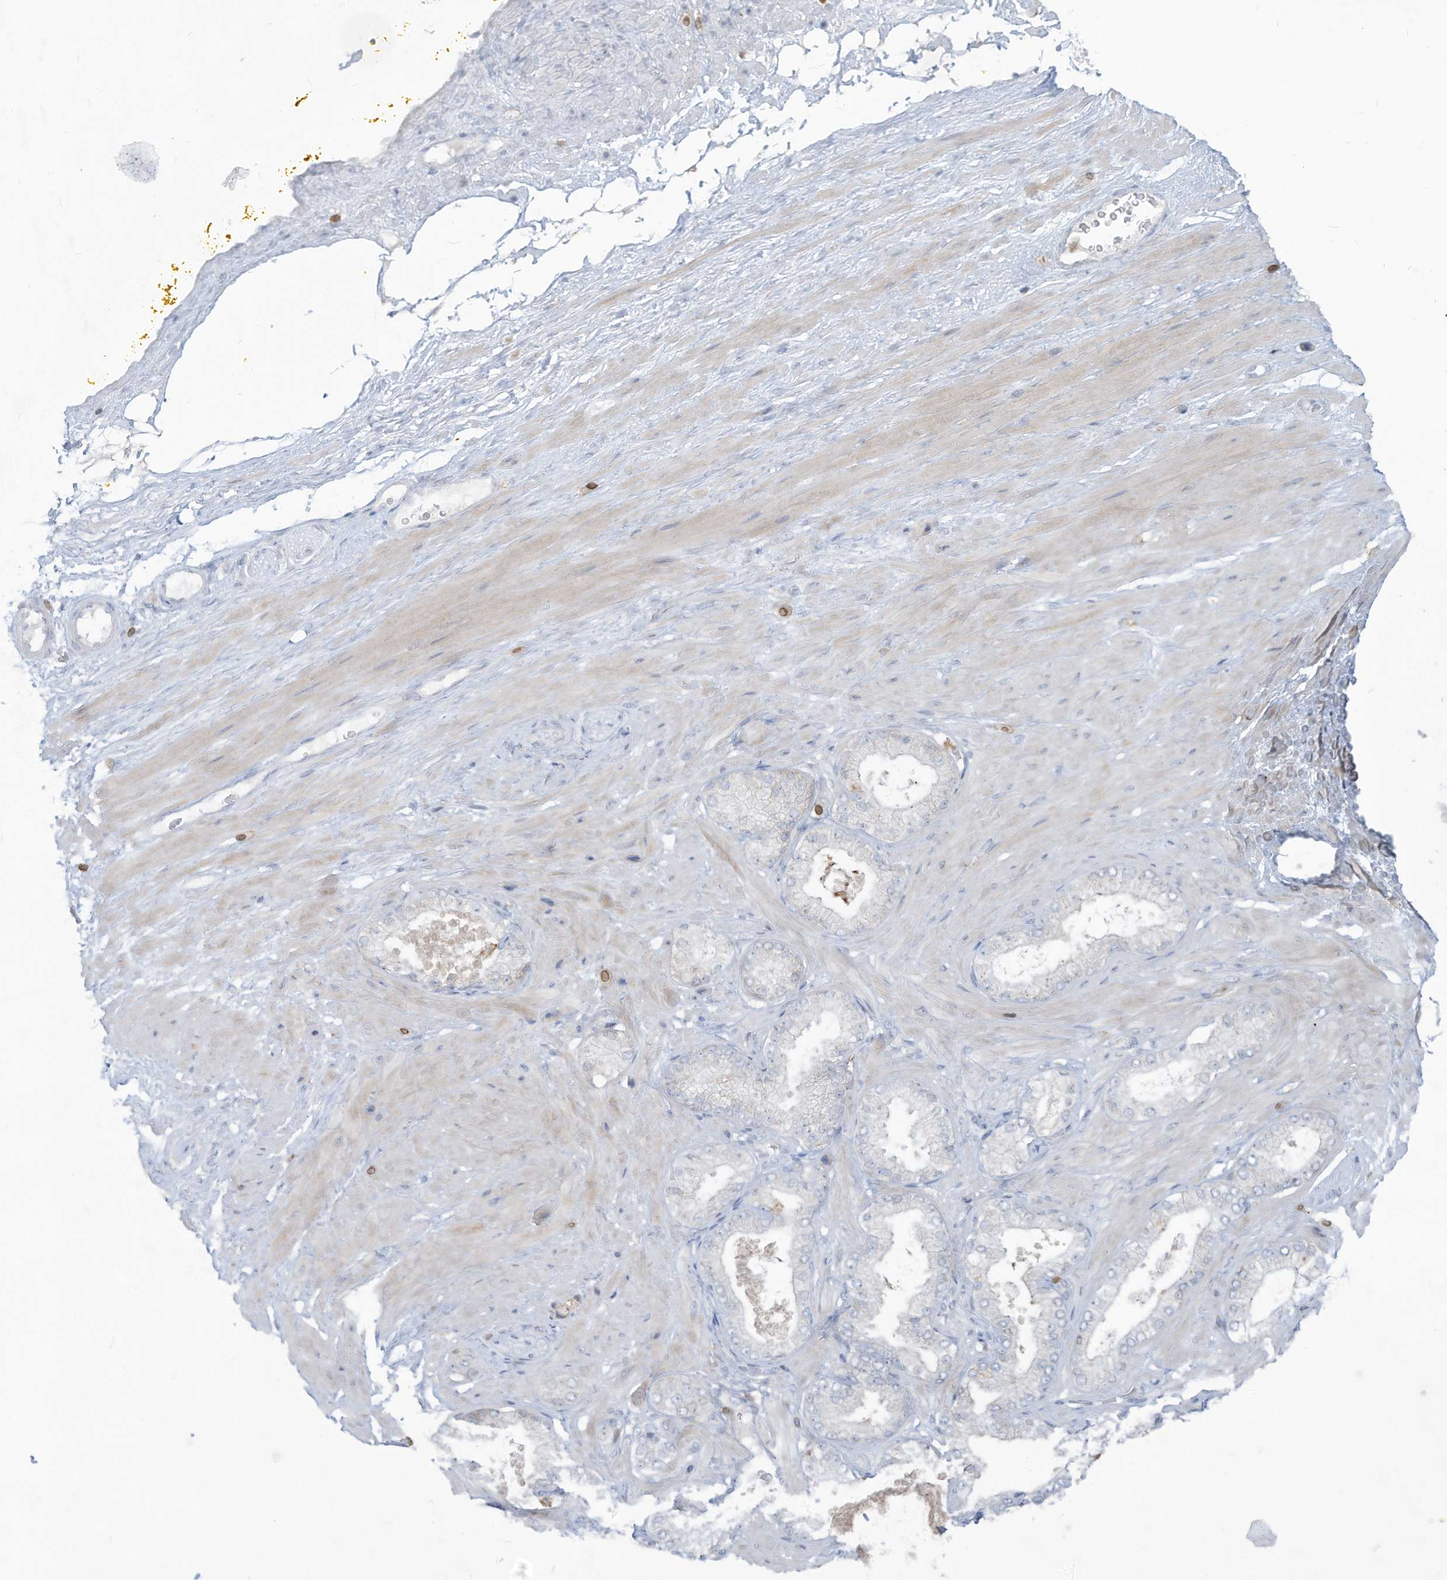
{"staining": {"intensity": "negative", "quantity": "none", "location": "none"}, "tissue": "adipose tissue", "cell_type": "Adipocytes", "image_type": "normal", "snomed": [{"axis": "morphology", "description": "Normal tissue, NOS"}, {"axis": "morphology", "description": "Adenocarcinoma, Low grade"}, {"axis": "topography", "description": "Prostate"}, {"axis": "topography", "description": "Peripheral nerve tissue"}], "caption": "Benign adipose tissue was stained to show a protein in brown. There is no significant expression in adipocytes. Brightfield microscopy of immunohistochemistry (IHC) stained with DAB (3,3'-diaminobenzidine) (brown) and hematoxylin (blue), captured at high magnification.", "gene": "NOTO", "patient": {"sex": "male", "age": 63}}